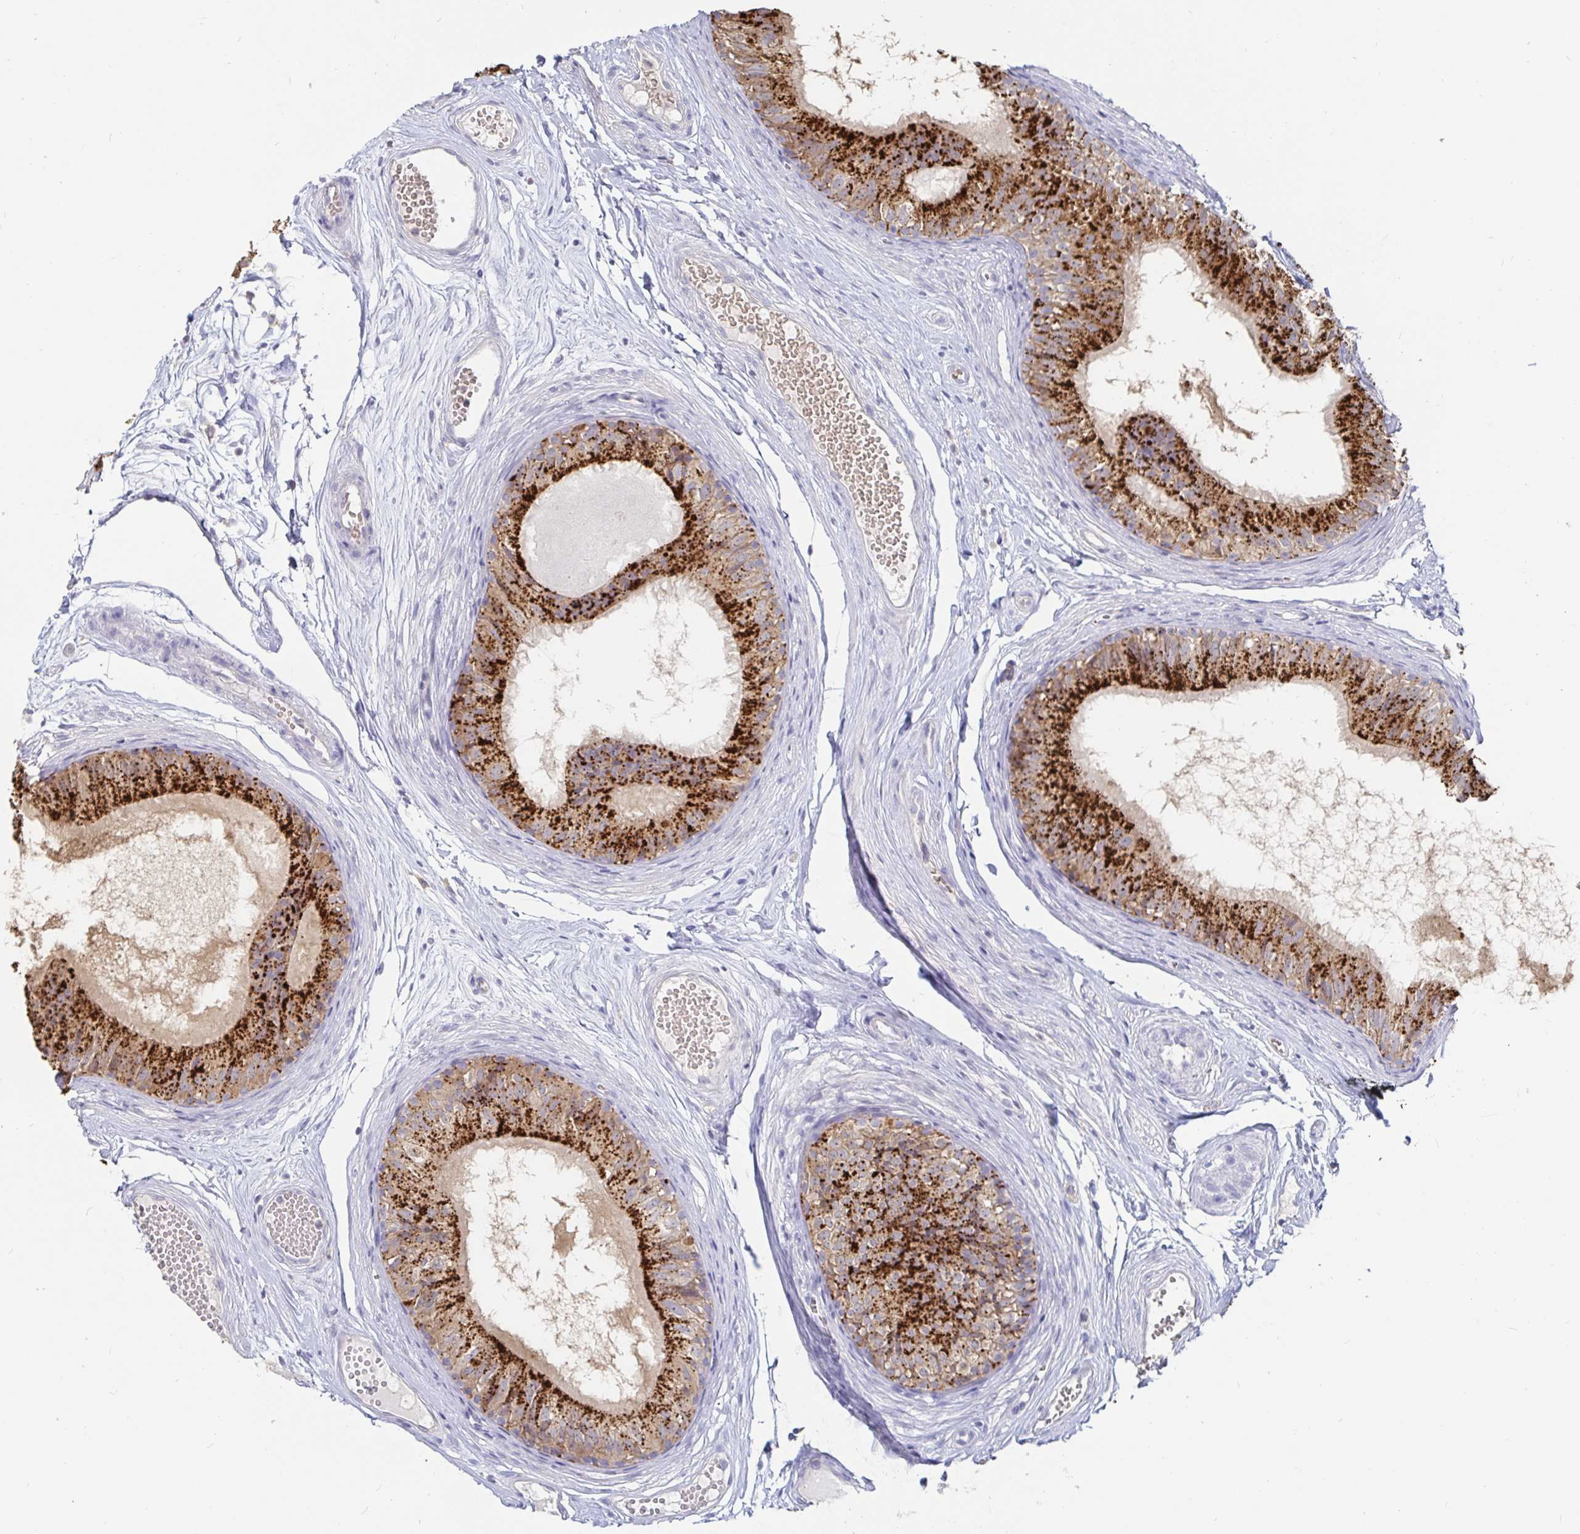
{"staining": {"intensity": "strong", "quantity": "25%-75%", "location": "cytoplasmic/membranous"}, "tissue": "epididymis", "cell_type": "Glandular cells", "image_type": "normal", "snomed": [{"axis": "morphology", "description": "Normal tissue, NOS"}, {"axis": "morphology", "description": "Seminoma, NOS"}, {"axis": "topography", "description": "Testis"}, {"axis": "topography", "description": "Epididymis"}], "caption": "This is a photomicrograph of immunohistochemistry (IHC) staining of normal epididymis, which shows strong positivity in the cytoplasmic/membranous of glandular cells.", "gene": "SPPL3", "patient": {"sex": "male", "age": 34}}